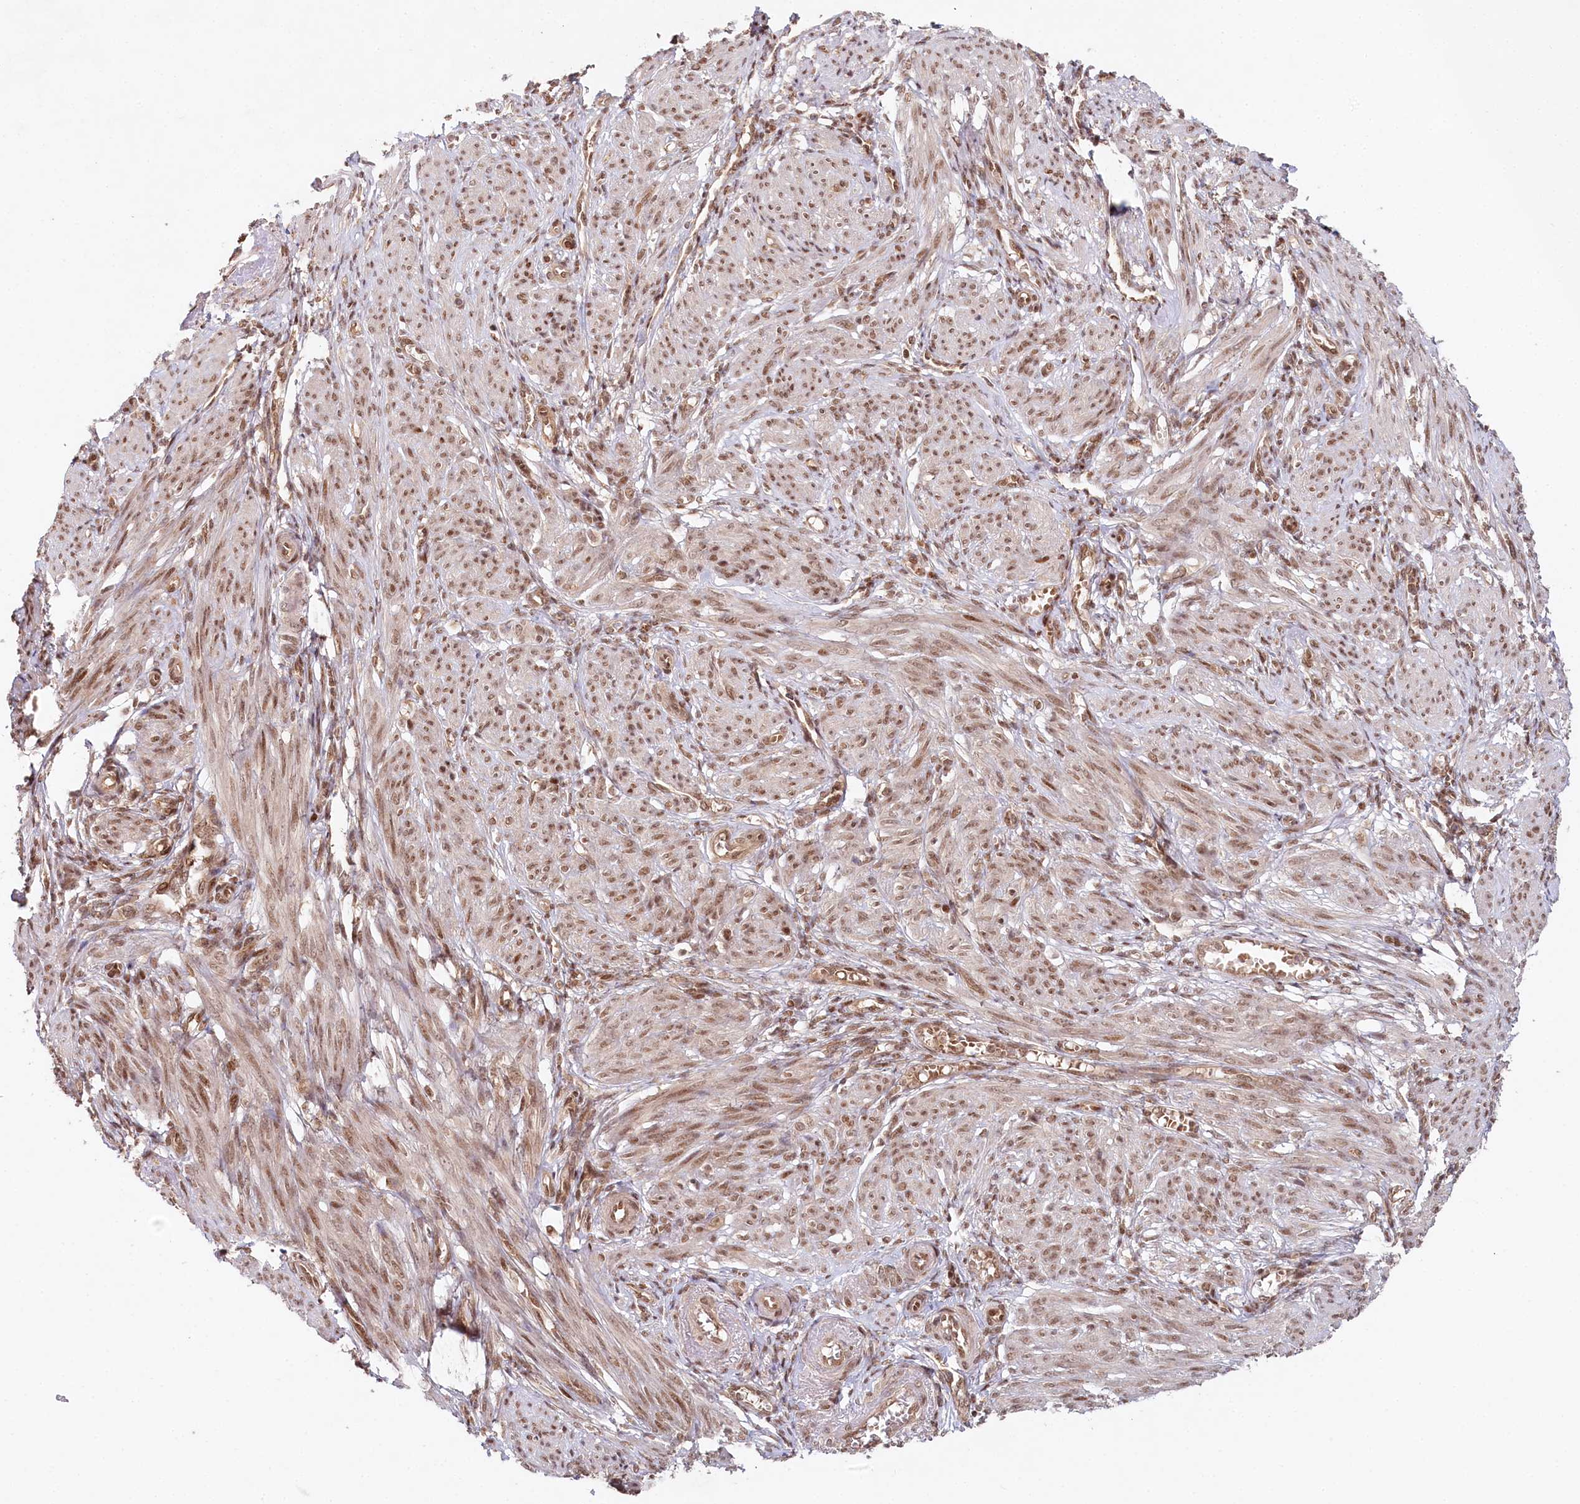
{"staining": {"intensity": "moderate", "quantity": ">75%", "location": "nuclear"}, "tissue": "smooth muscle", "cell_type": "Smooth muscle cells", "image_type": "normal", "snomed": [{"axis": "morphology", "description": "Normal tissue, NOS"}, {"axis": "topography", "description": "Smooth muscle"}], "caption": "Protein staining reveals moderate nuclear positivity in about >75% of smooth muscle cells in unremarkable smooth muscle.", "gene": "CCDC65", "patient": {"sex": "female", "age": 39}}